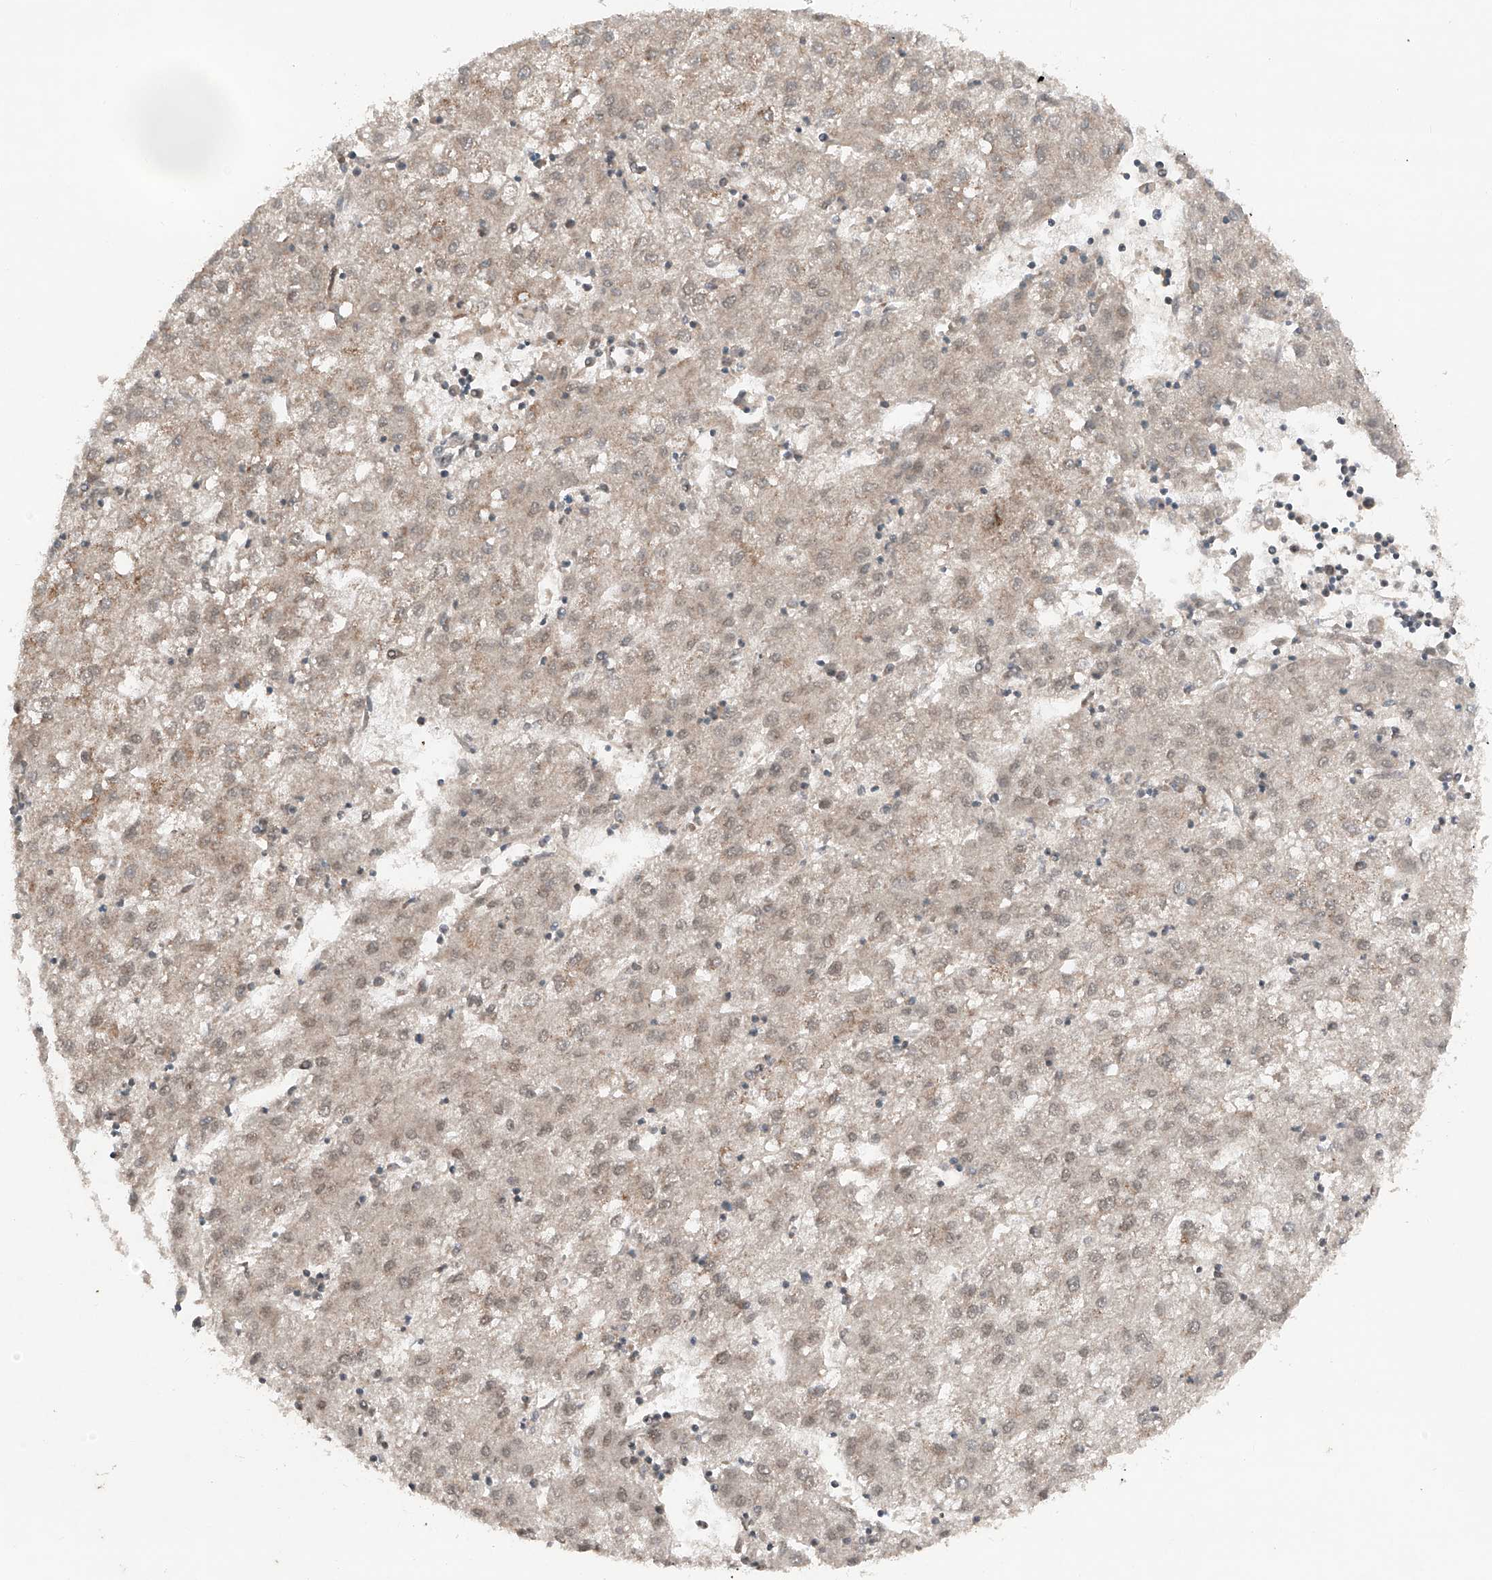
{"staining": {"intensity": "weak", "quantity": ">75%", "location": "nuclear"}, "tissue": "liver cancer", "cell_type": "Tumor cells", "image_type": "cancer", "snomed": [{"axis": "morphology", "description": "Carcinoma, Hepatocellular, NOS"}, {"axis": "topography", "description": "Liver"}], "caption": "Hepatocellular carcinoma (liver) was stained to show a protein in brown. There is low levels of weak nuclear expression in approximately >75% of tumor cells. Using DAB (3,3'-diaminobenzidine) (brown) and hematoxylin (blue) stains, captured at high magnification using brightfield microscopy.", "gene": "TBX4", "patient": {"sex": "male", "age": 72}}